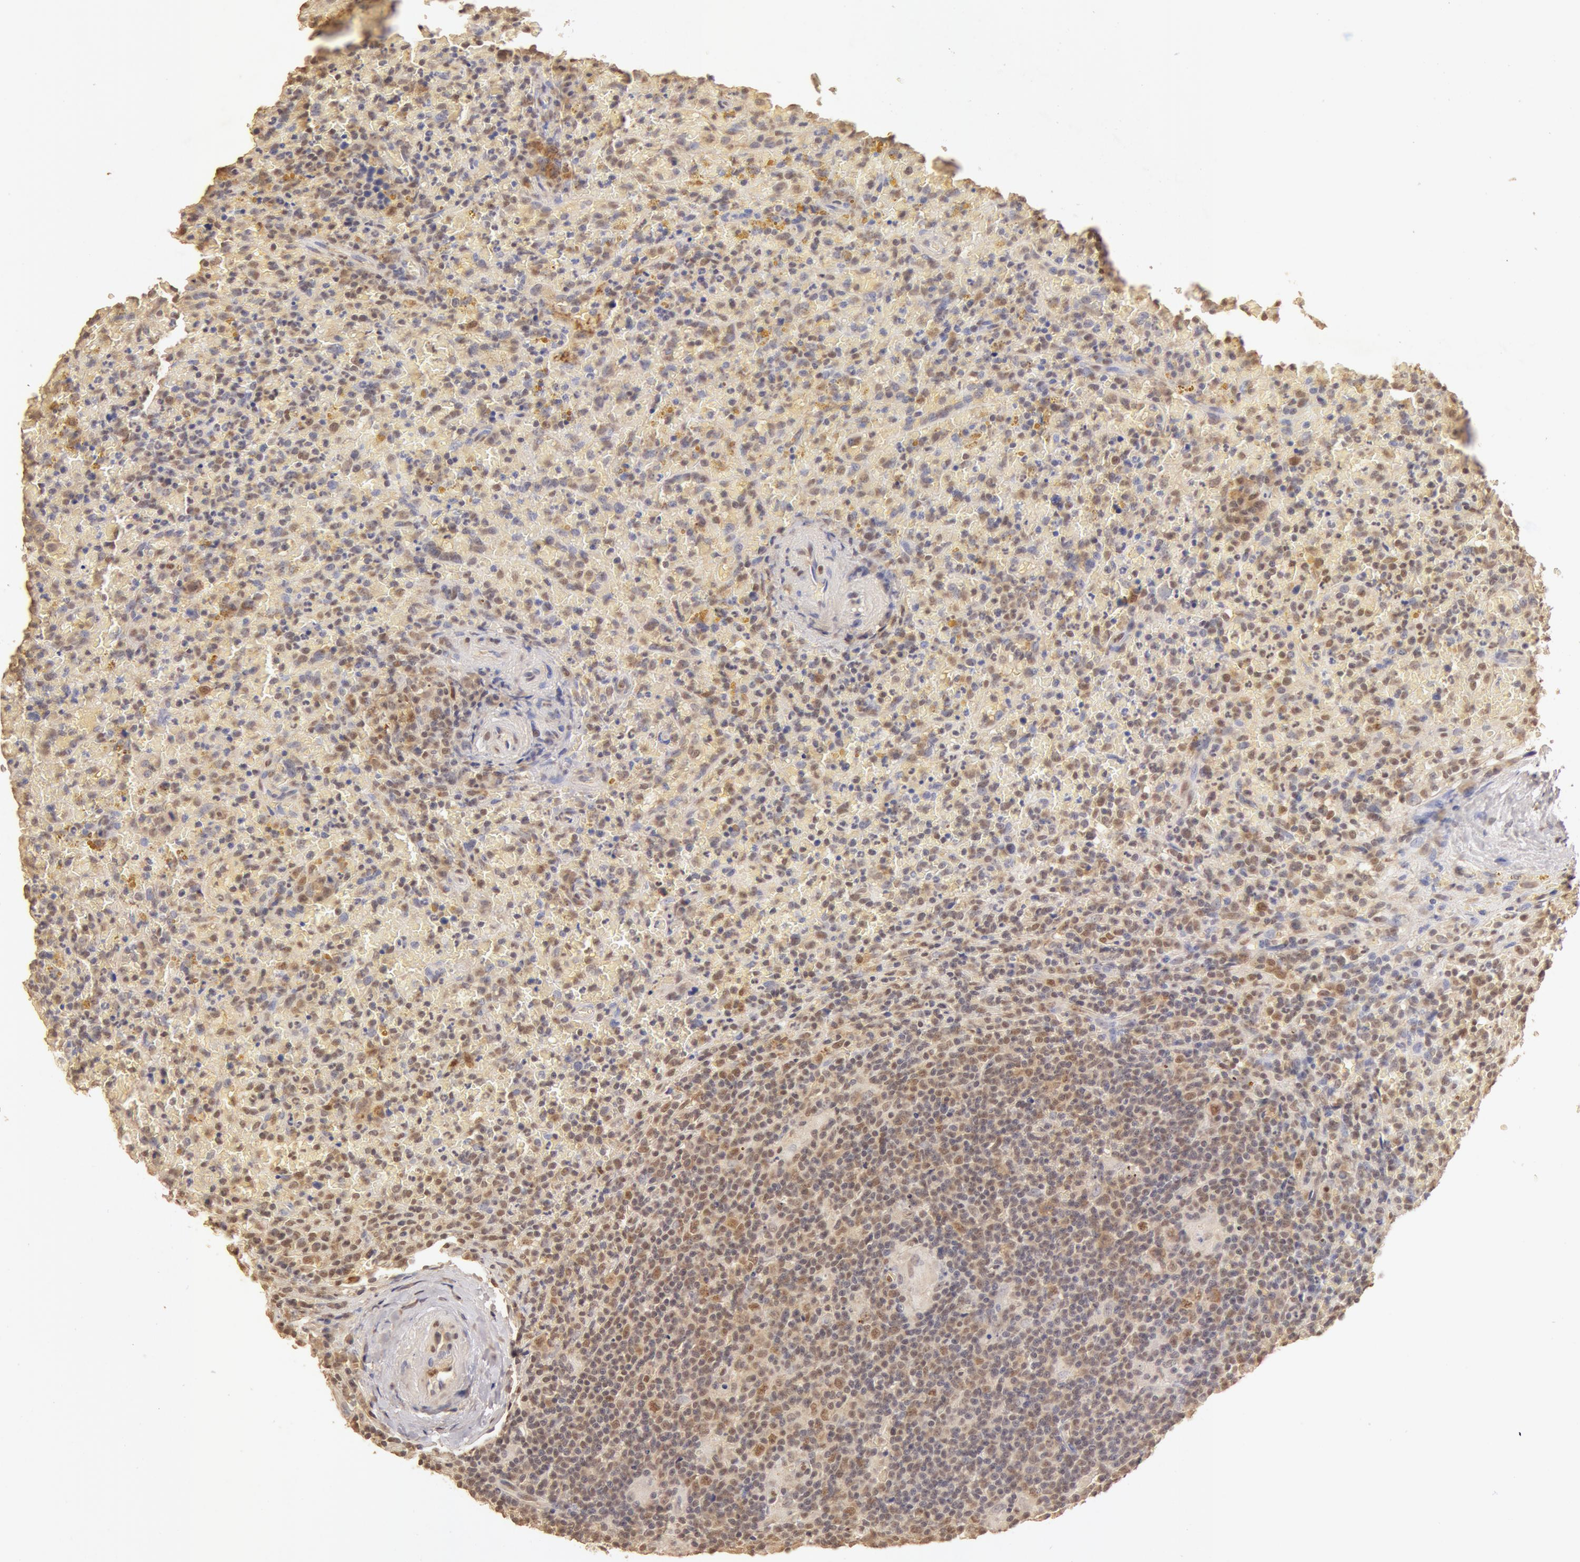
{"staining": {"intensity": "moderate", "quantity": ">75%", "location": "cytoplasmic/membranous,nuclear"}, "tissue": "lymphoma", "cell_type": "Tumor cells", "image_type": "cancer", "snomed": [{"axis": "morphology", "description": "Malignant lymphoma, non-Hodgkin's type, High grade"}, {"axis": "topography", "description": "Spleen"}, {"axis": "topography", "description": "Lymph node"}], "caption": "This is a photomicrograph of IHC staining of high-grade malignant lymphoma, non-Hodgkin's type, which shows moderate expression in the cytoplasmic/membranous and nuclear of tumor cells.", "gene": "SNRNP70", "patient": {"sex": "female", "age": 70}}